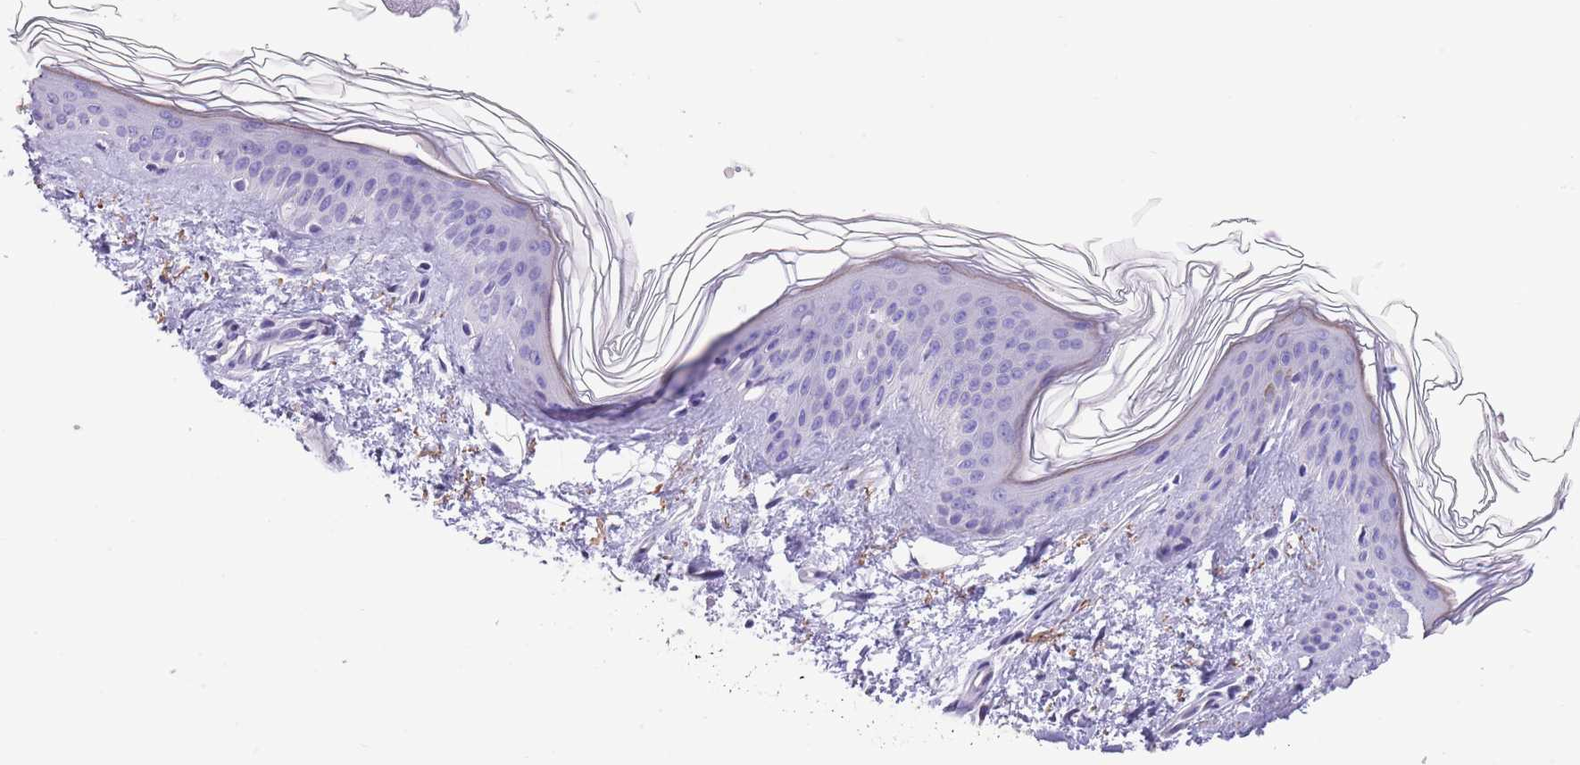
{"staining": {"intensity": "negative", "quantity": "none", "location": "none"}, "tissue": "skin", "cell_type": "Fibroblasts", "image_type": "normal", "snomed": [{"axis": "morphology", "description": "Normal tissue, NOS"}, {"axis": "topography", "description": "Skin"}], "caption": "Immunohistochemical staining of unremarkable skin exhibits no significant positivity in fibroblasts.", "gene": "RAI2", "patient": {"sex": "female", "age": 41}}